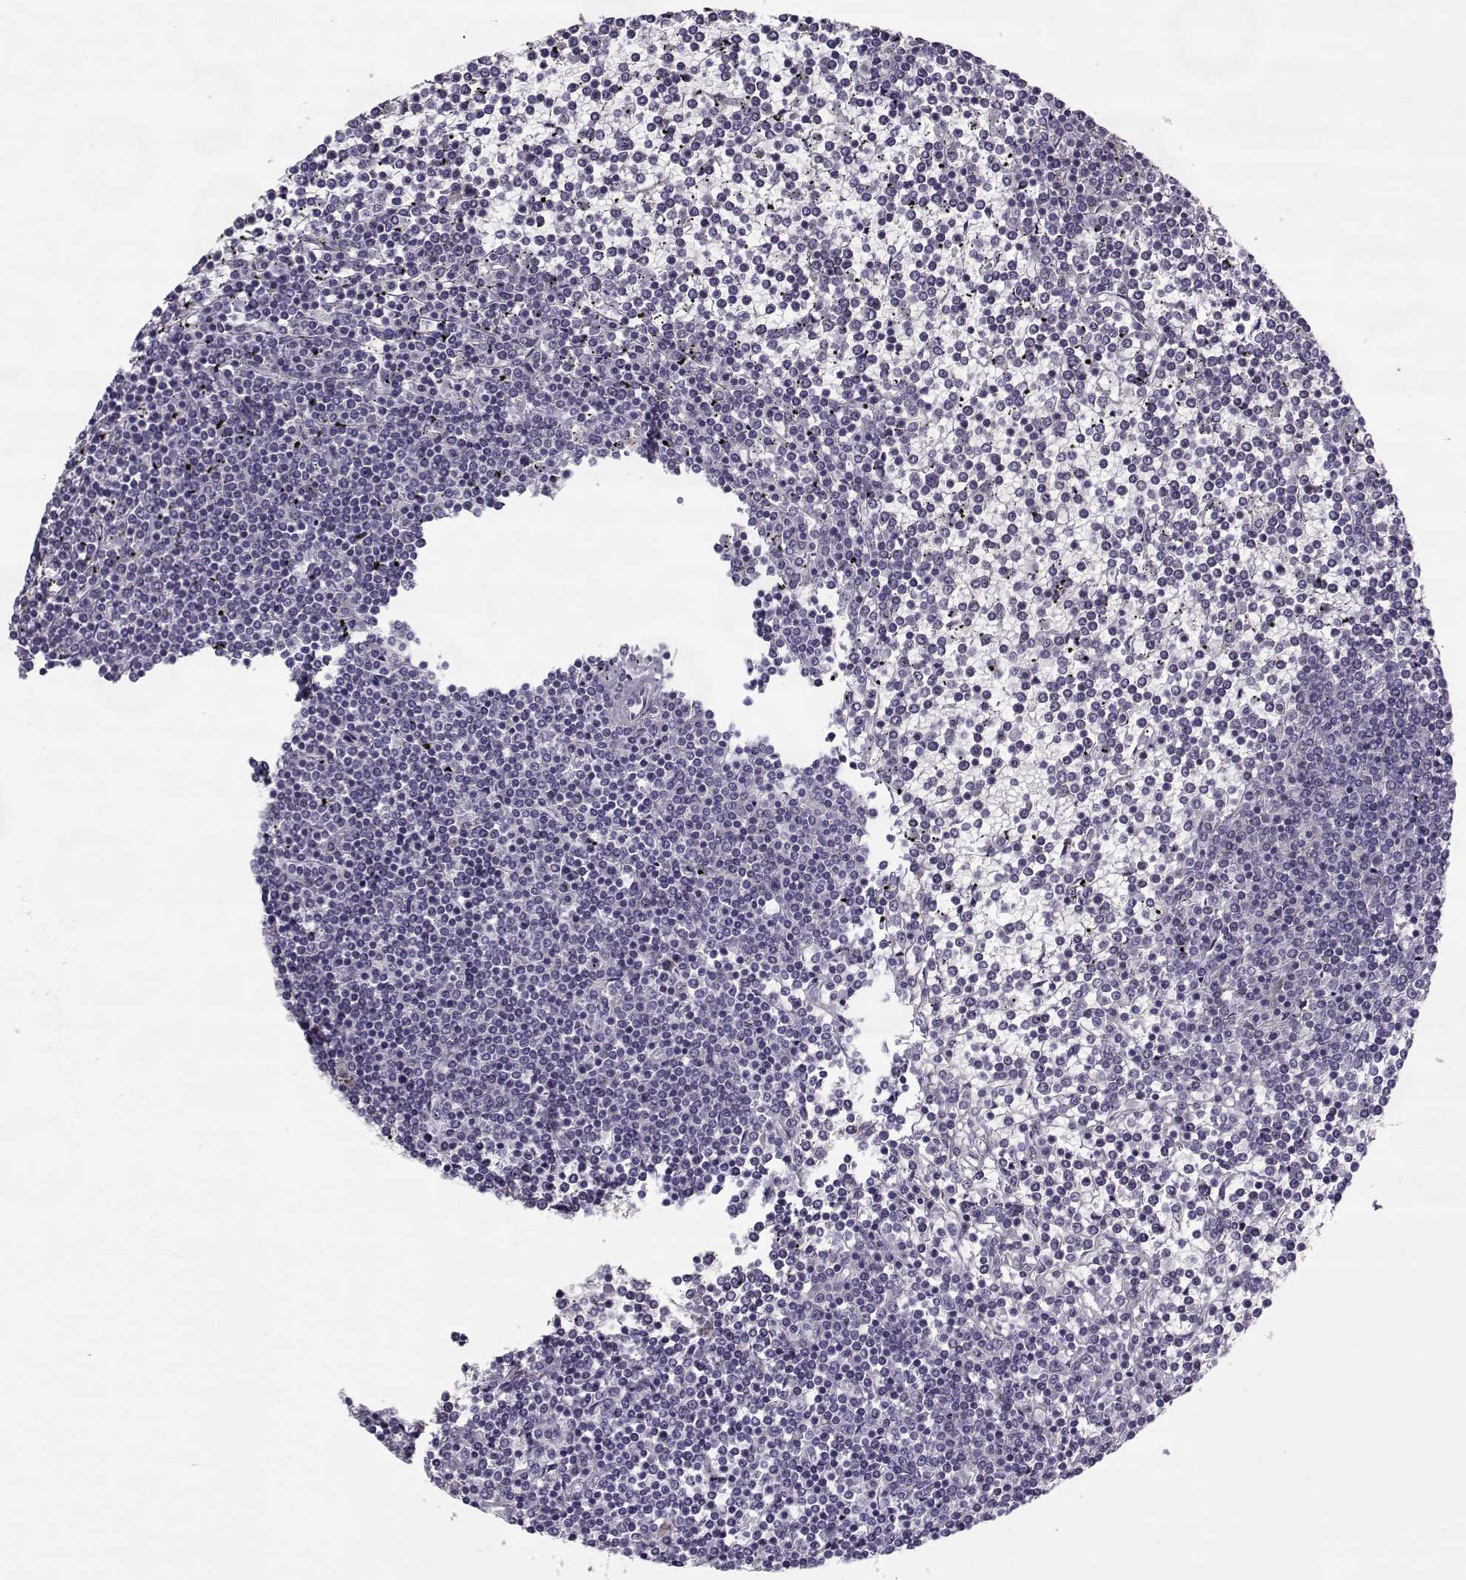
{"staining": {"intensity": "negative", "quantity": "none", "location": "none"}, "tissue": "lymphoma", "cell_type": "Tumor cells", "image_type": "cancer", "snomed": [{"axis": "morphology", "description": "Malignant lymphoma, non-Hodgkin's type, Low grade"}, {"axis": "topography", "description": "Spleen"}], "caption": "Tumor cells are negative for brown protein staining in malignant lymphoma, non-Hodgkin's type (low-grade). The staining is performed using DAB (3,3'-diaminobenzidine) brown chromogen with nuclei counter-stained in using hematoxylin.", "gene": "PP2D1", "patient": {"sex": "female", "age": 19}}